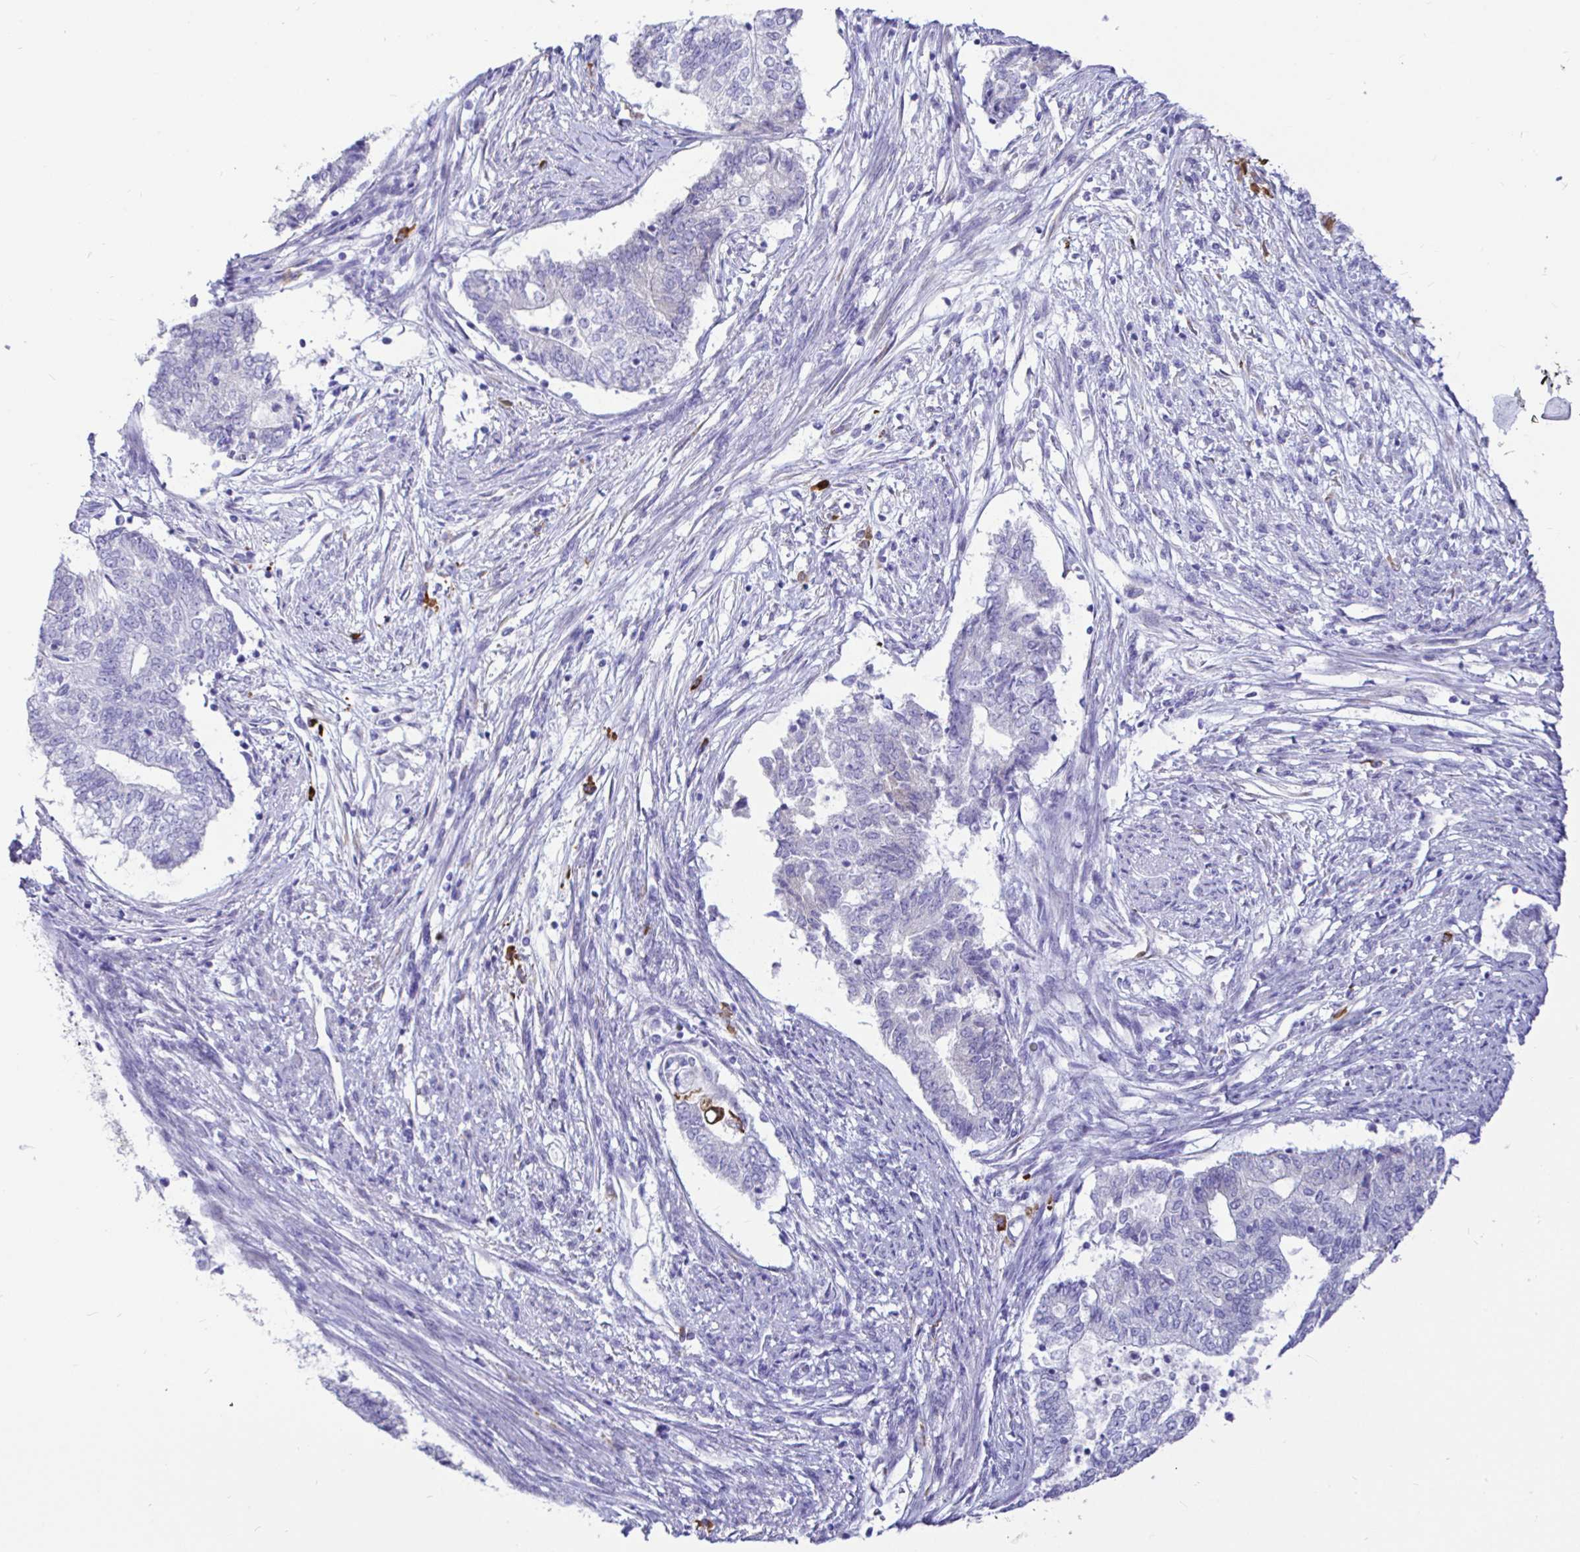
{"staining": {"intensity": "negative", "quantity": "none", "location": "none"}, "tissue": "endometrial cancer", "cell_type": "Tumor cells", "image_type": "cancer", "snomed": [{"axis": "morphology", "description": "Adenocarcinoma, NOS"}, {"axis": "topography", "description": "Endometrium"}], "caption": "A histopathology image of human endometrial adenocarcinoma is negative for staining in tumor cells. Nuclei are stained in blue.", "gene": "CCDC62", "patient": {"sex": "female", "age": 65}}